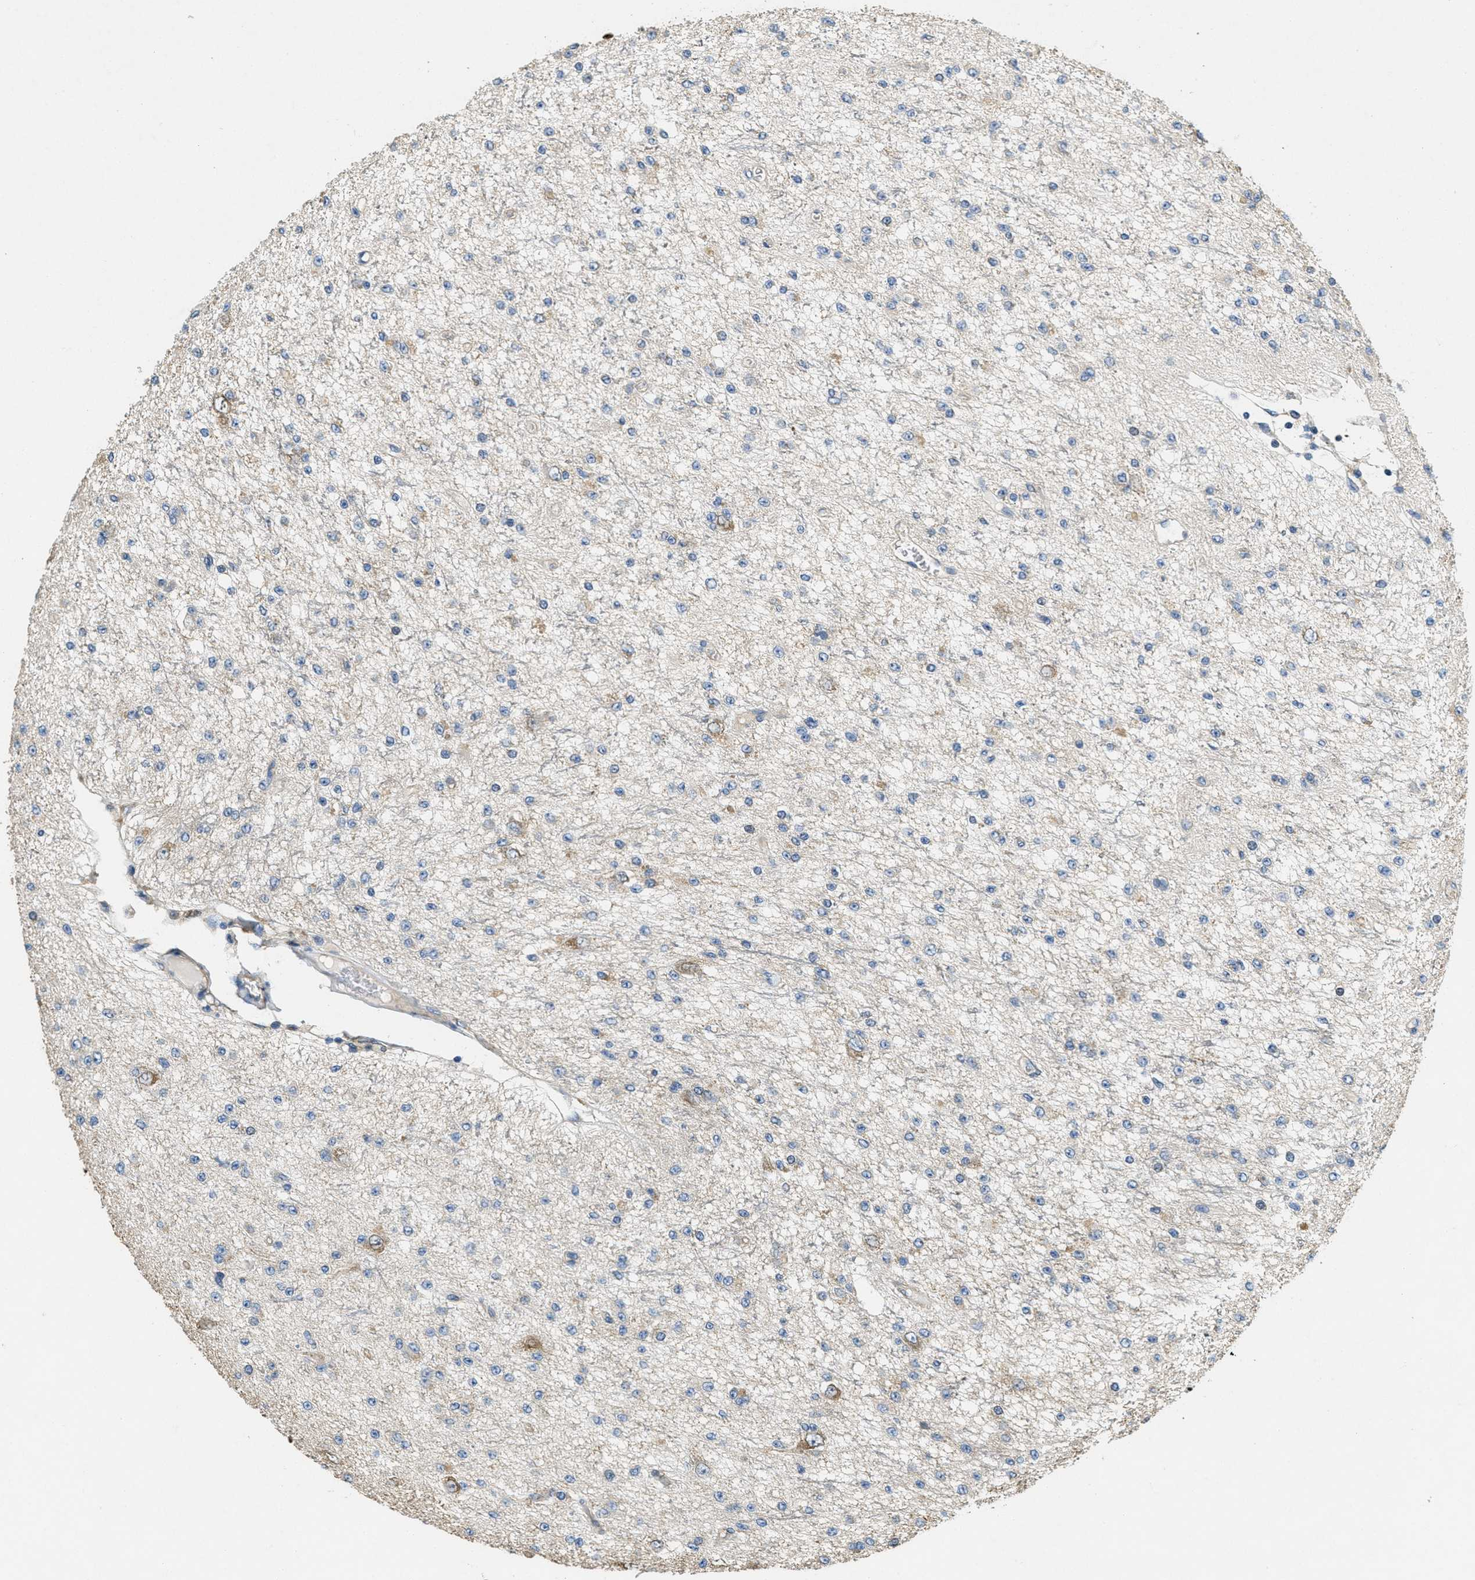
{"staining": {"intensity": "negative", "quantity": "none", "location": "none"}, "tissue": "glioma", "cell_type": "Tumor cells", "image_type": "cancer", "snomed": [{"axis": "morphology", "description": "Glioma, malignant, Low grade"}, {"axis": "topography", "description": "Brain"}], "caption": "Protein analysis of glioma exhibits no significant staining in tumor cells. Brightfield microscopy of IHC stained with DAB (brown) and hematoxylin (blue), captured at high magnification.", "gene": "TOMM70", "patient": {"sex": "male", "age": 38}}